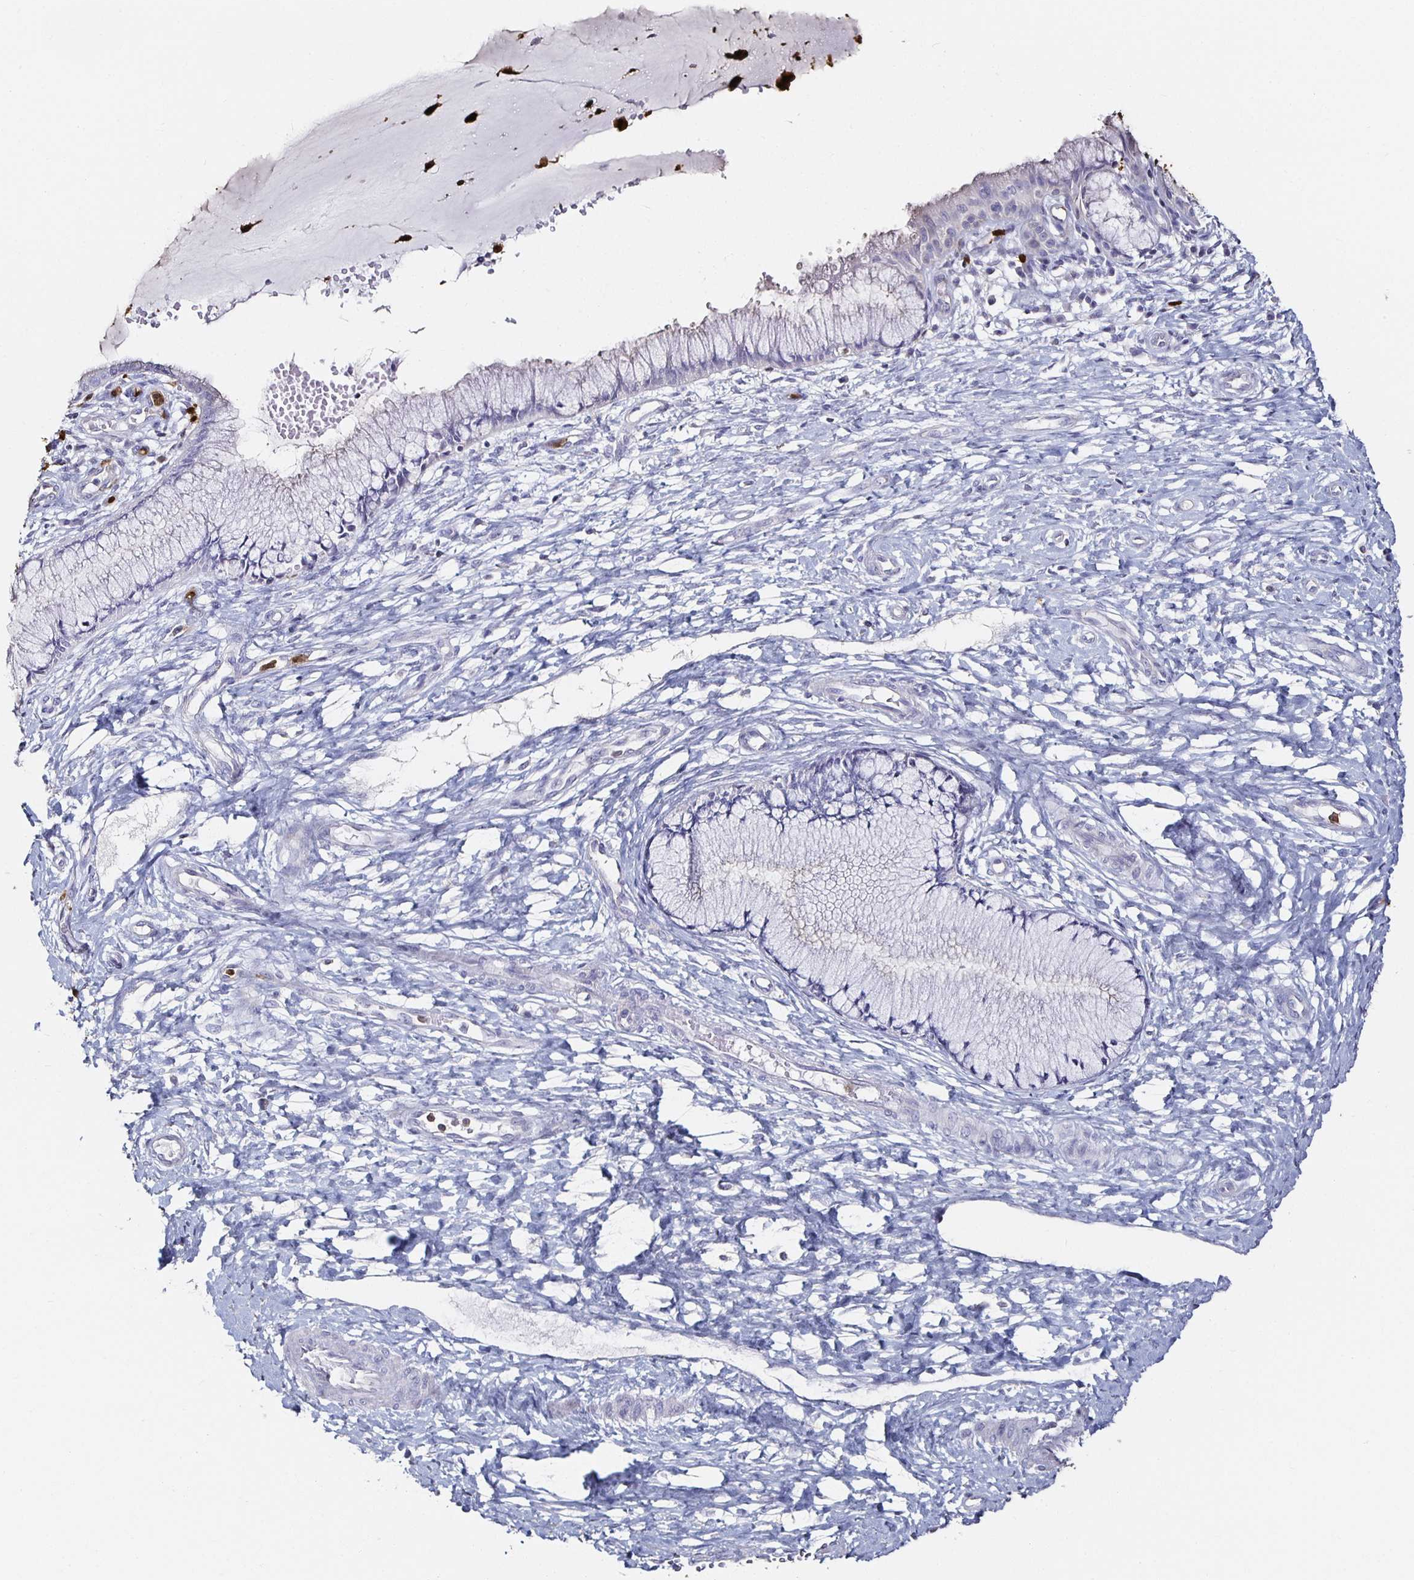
{"staining": {"intensity": "negative", "quantity": "none", "location": "none"}, "tissue": "cervix", "cell_type": "Glandular cells", "image_type": "normal", "snomed": [{"axis": "morphology", "description": "Normal tissue, NOS"}, {"axis": "topography", "description": "Cervix"}], "caption": "High magnification brightfield microscopy of unremarkable cervix stained with DAB (3,3'-diaminobenzidine) (brown) and counterstained with hematoxylin (blue): glandular cells show no significant staining. (Immunohistochemistry, brightfield microscopy, high magnification).", "gene": "TLR4", "patient": {"sex": "female", "age": 37}}